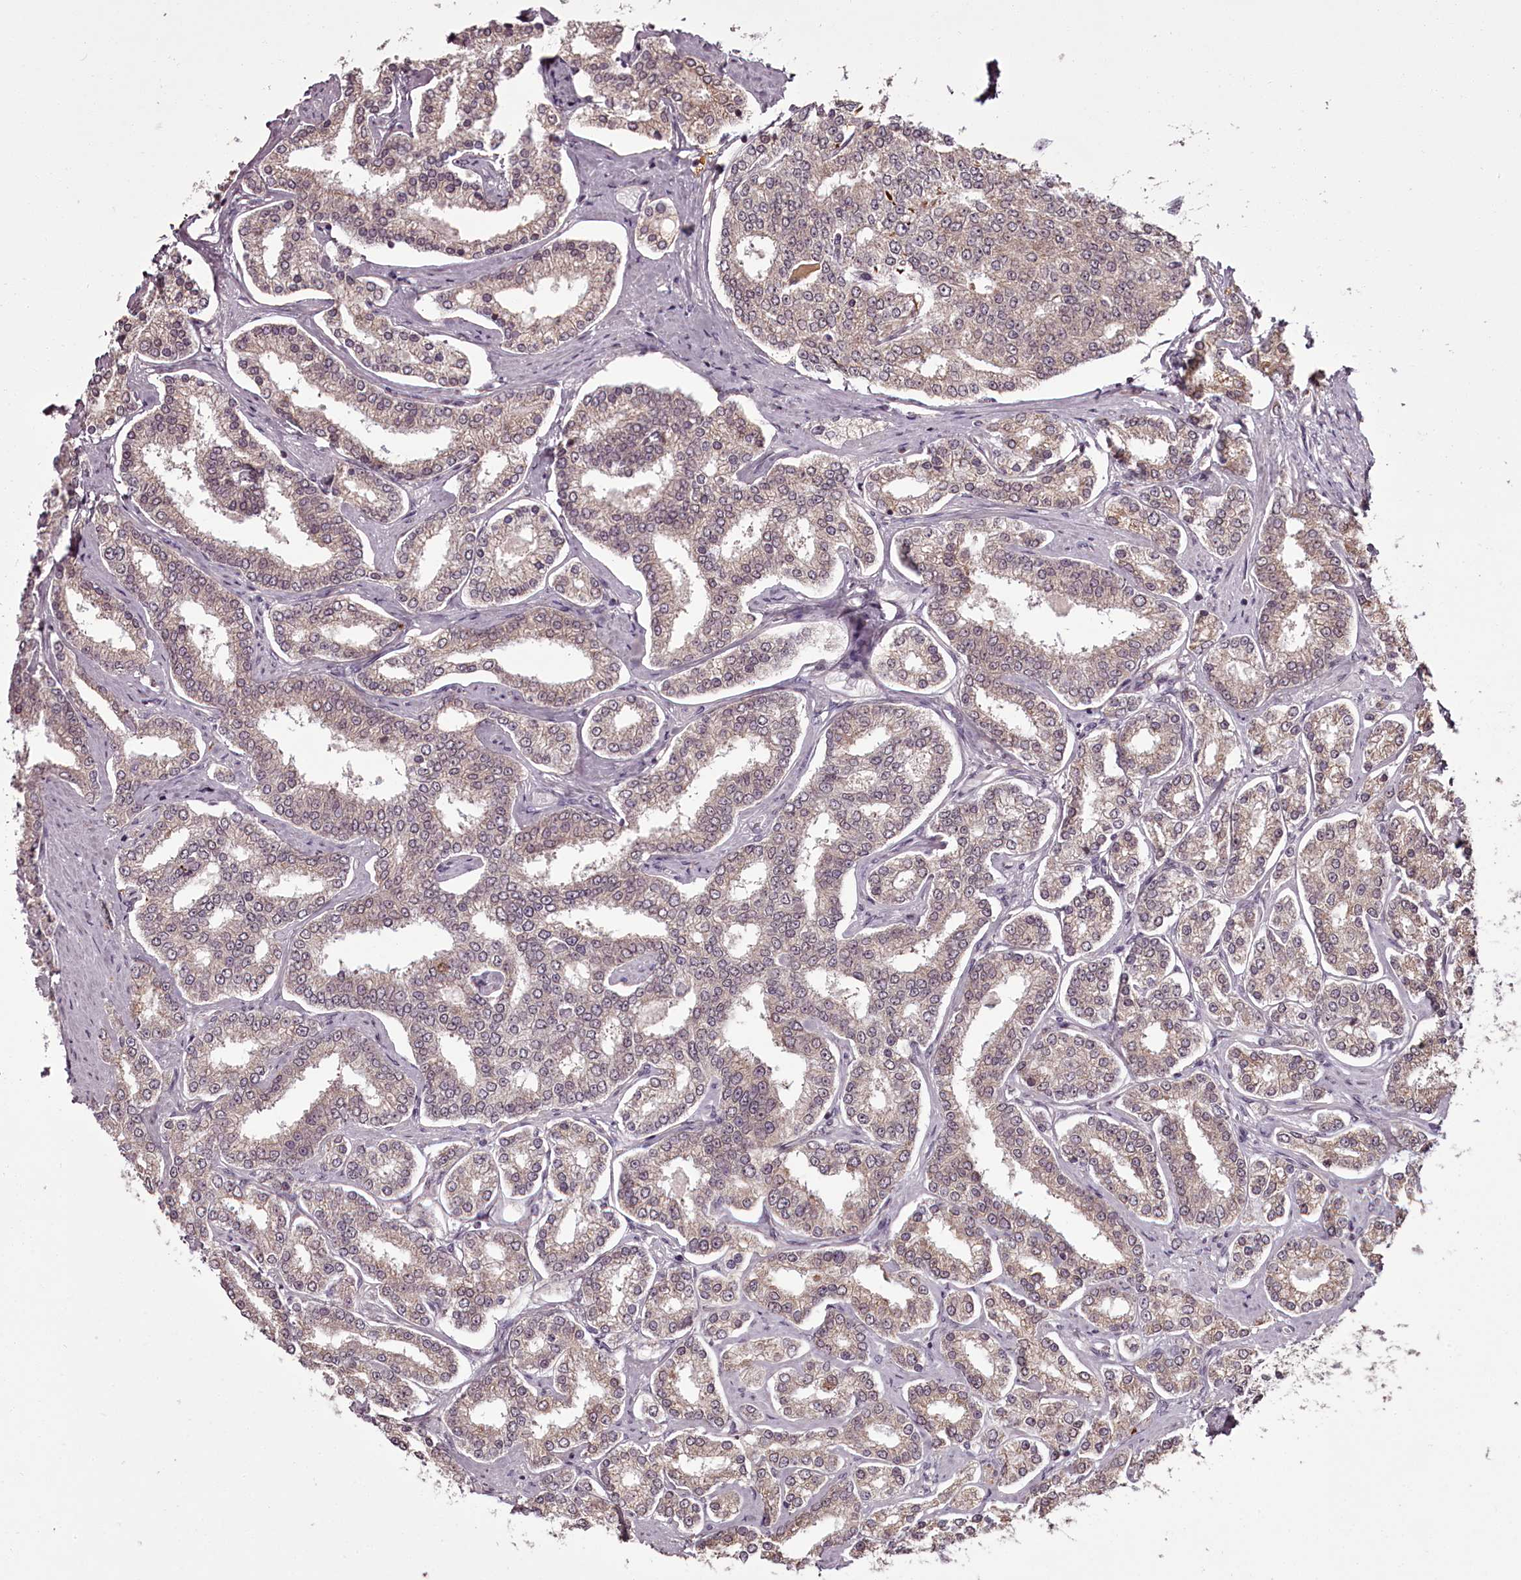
{"staining": {"intensity": "weak", "quantity": "<25%", "location": "cytoplasmic/membranous"}, "tissue": "prostate cancer", "cell_type": "Tumor cells", "image_type": "cancer", "snomed": [{"axis": "morphology", "description": "Normal tissue, NOS"}, {"axis": "morphology", "description": "Adenocarcinoma, High grade"}, {"axis": "topography", "description": "Prostate"}], "caption": "Prostate cancer was stained to show a protein in brown. There is no significant positivity in tumor cells. The staining was performed using DAB (3,3'-diaminobenzidine) to visualize the protein expression in brown, while the nuclei were stained in blue with hematoxylin (Magnification: 20x).", "gene": "CCDC92", "patient": {"sex": "male", "age": 83}}